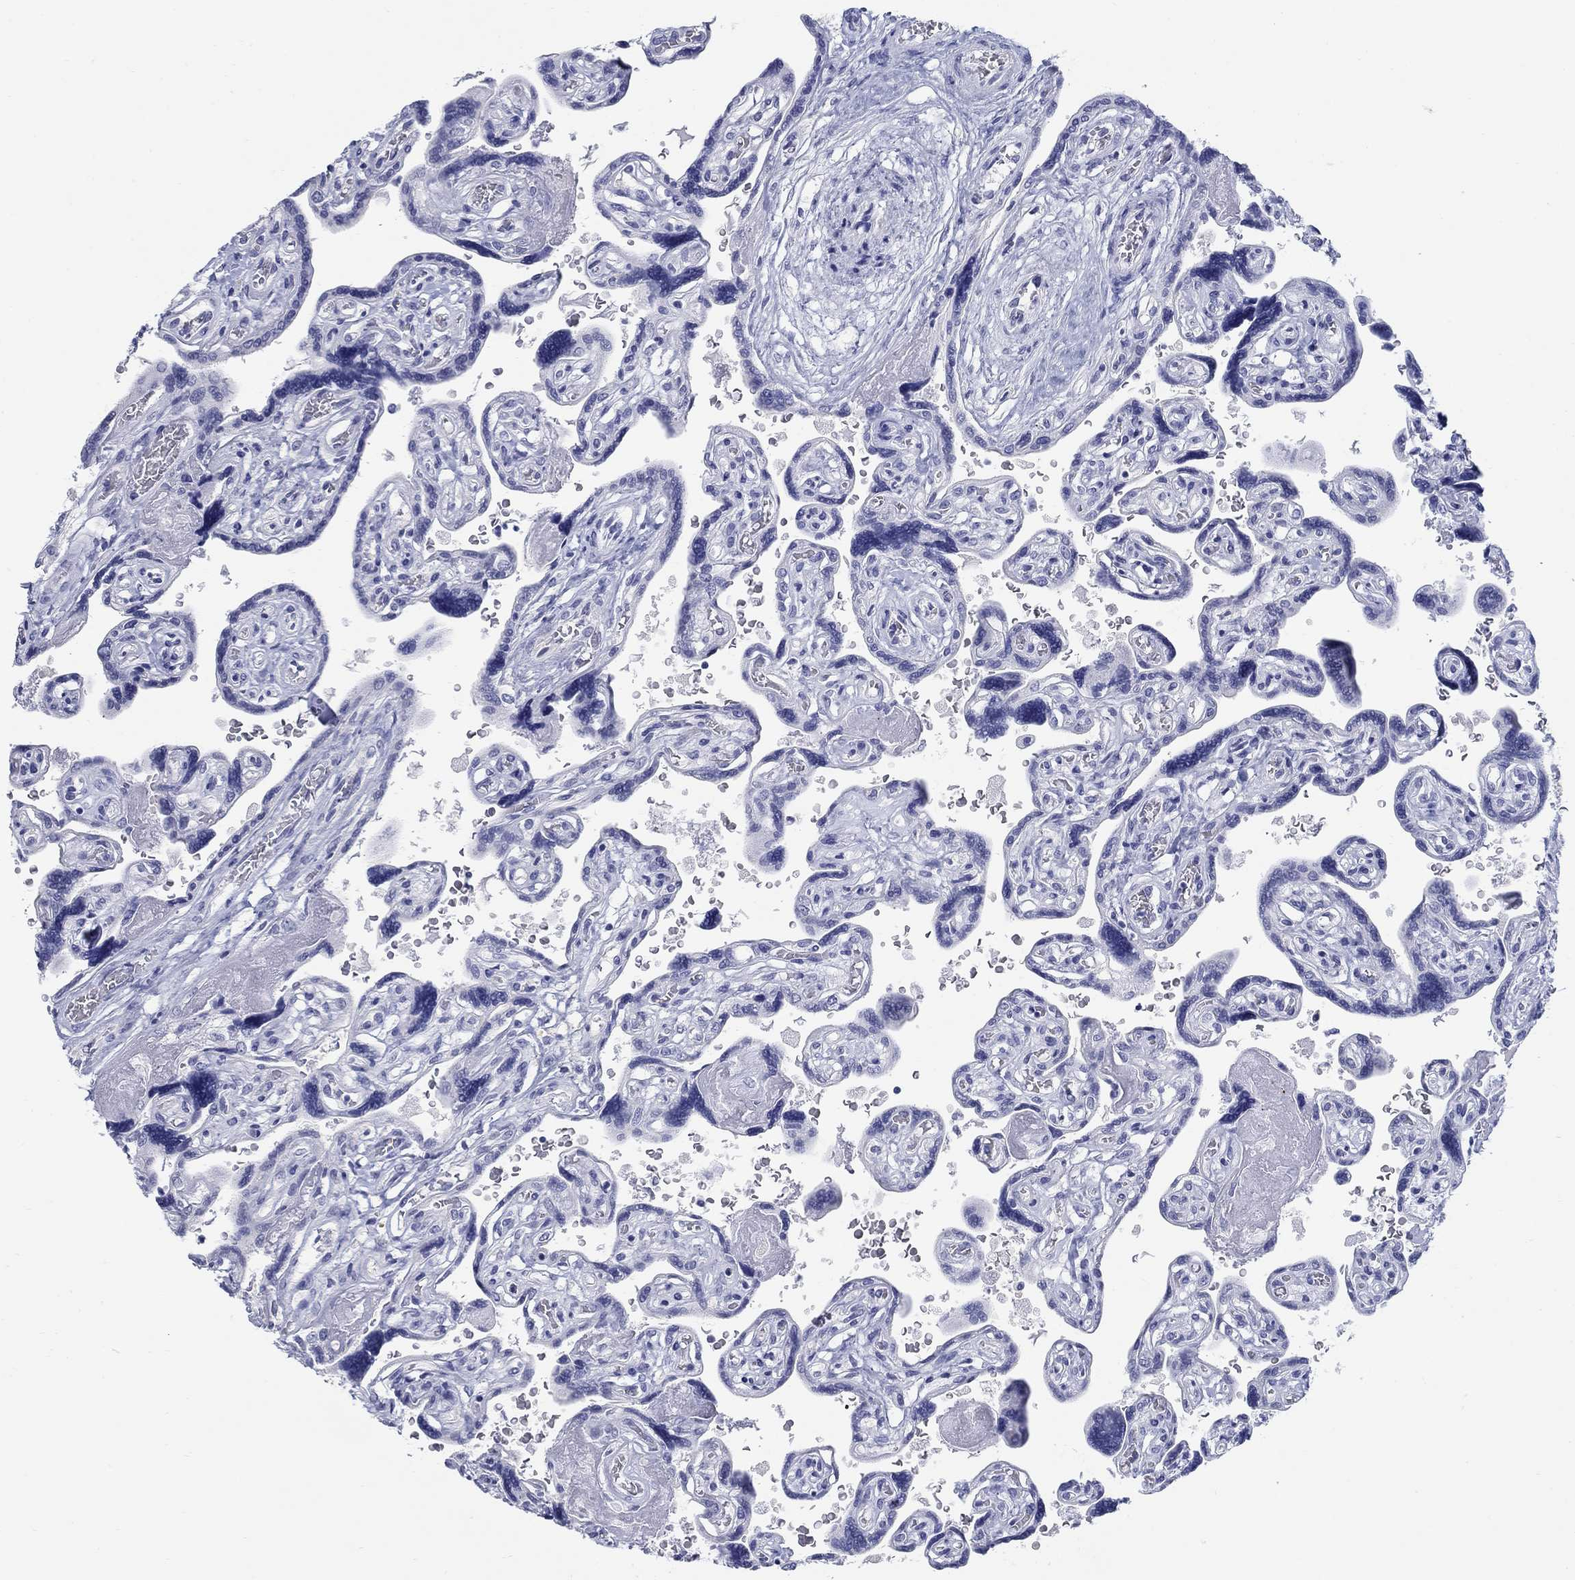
{"staining": {"intensity": "negative", "quantity": "none", "location": "none"}, "tissue": "placenta", "cell_type": "Decidual cells", "image_type": "normal", "snomed": [{"axis": "morphology", "description": "Normal tissue, NOS"}, {"axis": "topography", "description": "Placenta"}], "caption": "Immunohistochemistry (IHC) photomicrograph of unremarkable human placenta stained for a protein (brown), which displays no staining in decidual cells.", "gene": "AKR1C1", "patient": {"sex": "female", "age": 32}}